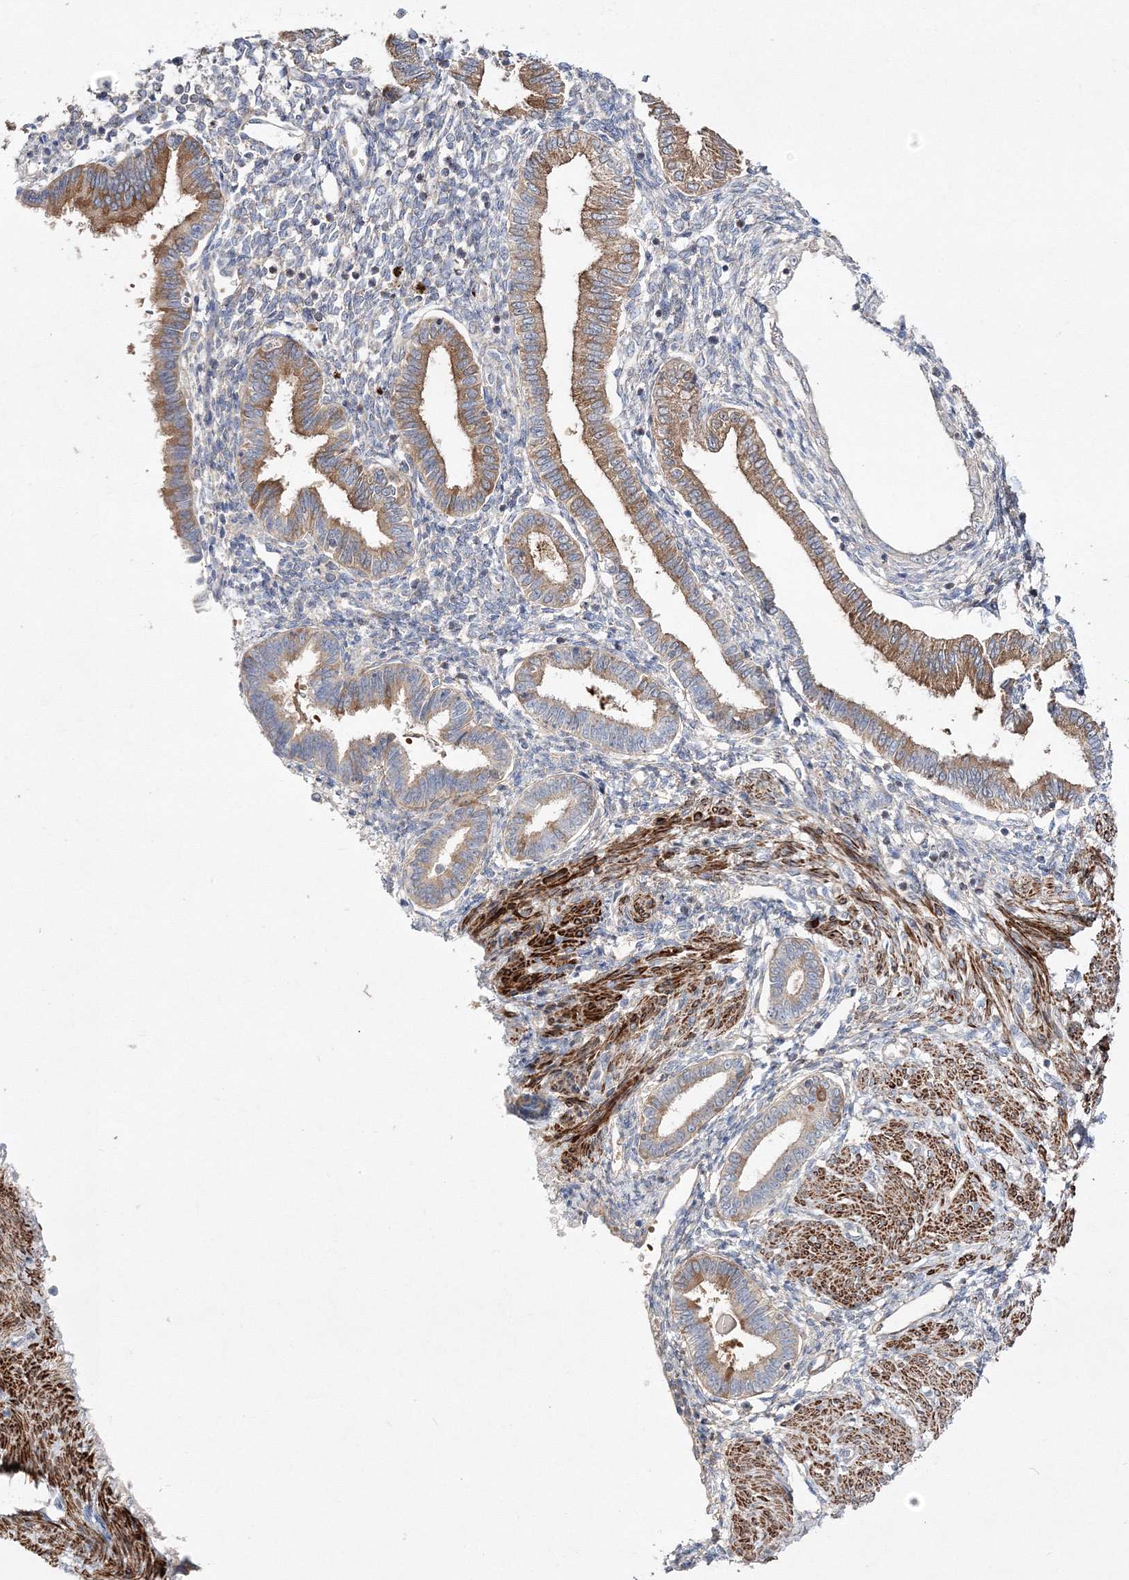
{"staining": {"intensity": "negative", "quantity": "none", "location": "none"}, "tissue": "endometrium", "cell_type": "Cells in endometrial stroma", "image_type": "normal", "snomed": [{"axis": "morphology", "description": "Normal tissue, NOS"}, {"axis": "topography", "description": "Endometrium"}], "caption": "Photomicrograph shows no protein positivity in cells in endometrial stroma of benign endometrium. (DAB (3,3'-diaminobenzidine) IHC, high magnification).", "gene": "ZSWIM6", "patient": {"sex": "female", "age": 53}}